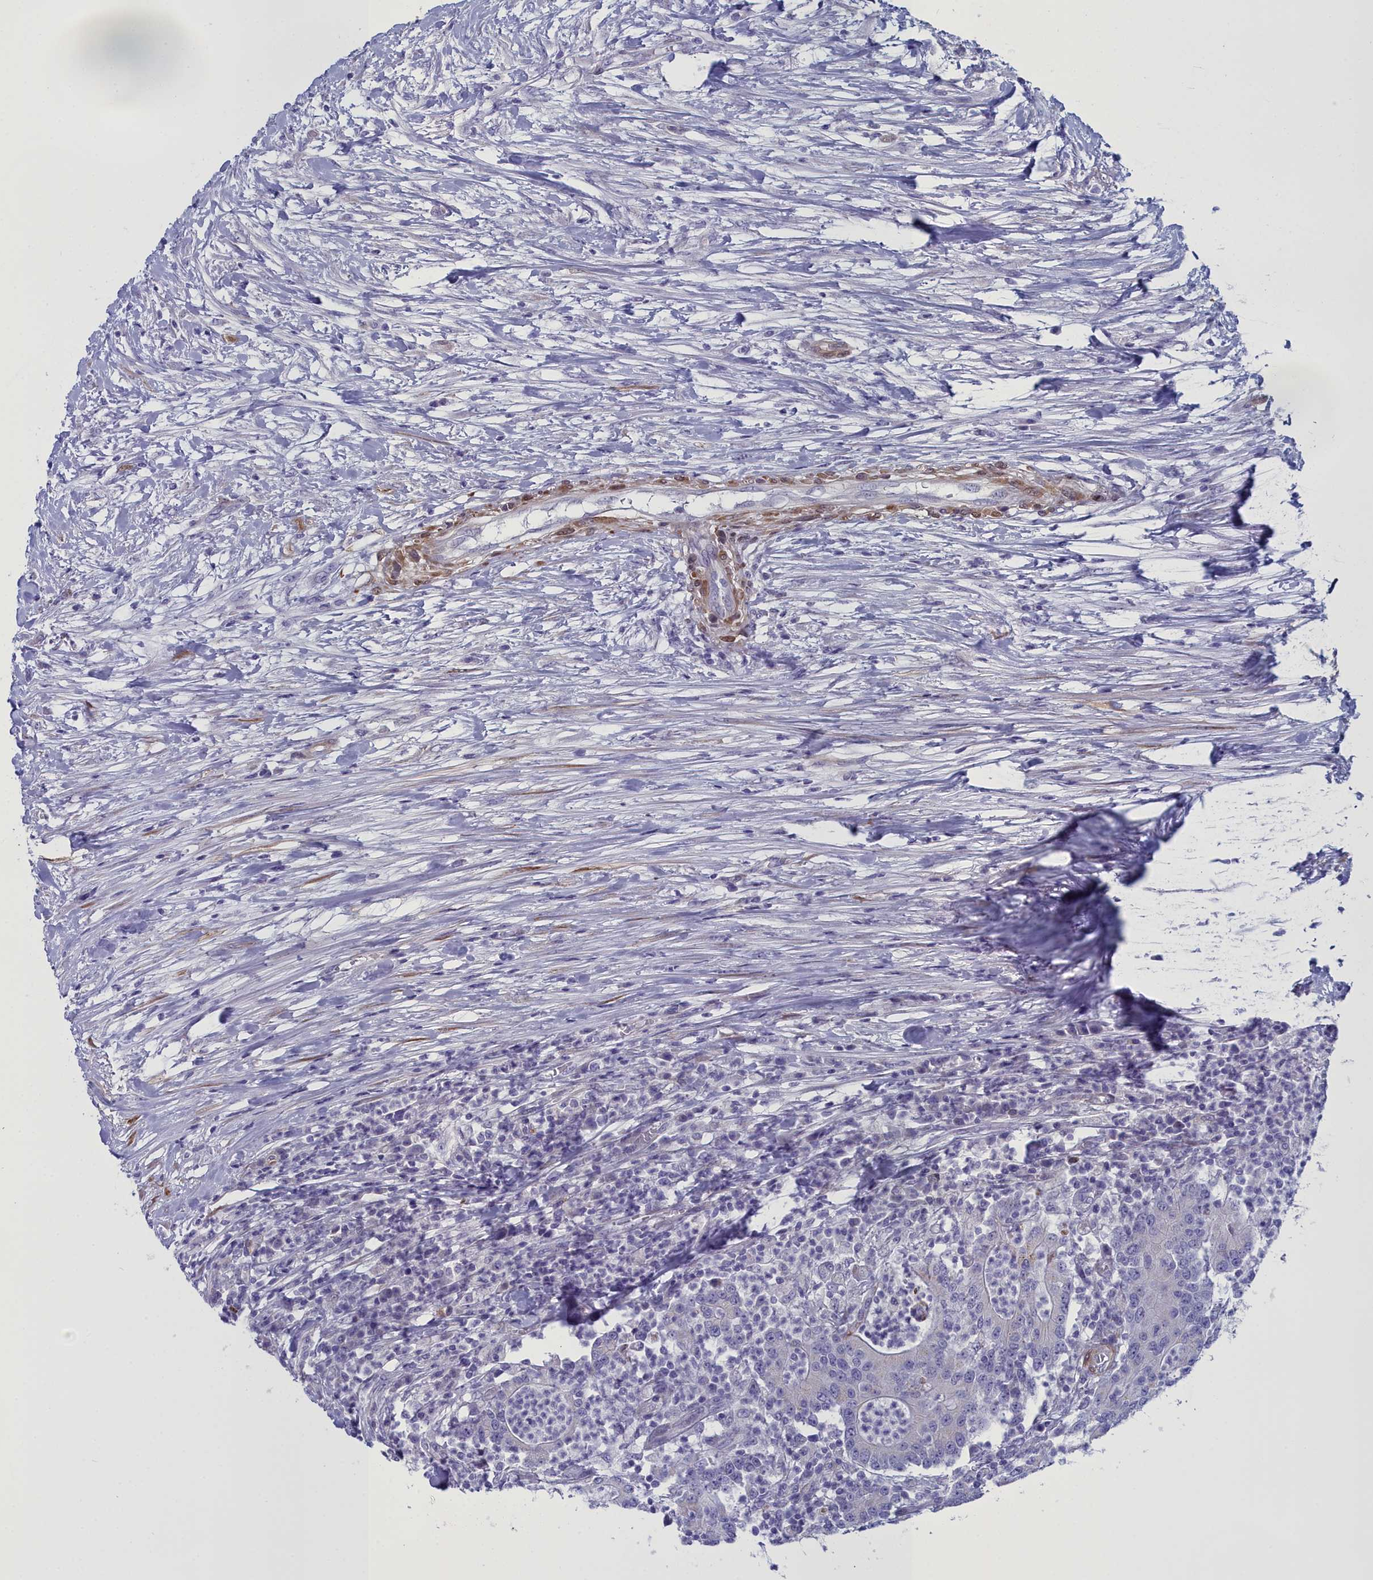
{"staining": {"intensity": "negative", "quantity": "none", "location": "none"}, "tissue": "colorectal cancer", "cell_type": "Tumor cells", "image_type": "cancer", "snomed": [{"axis": "morphology", "description": "Adenocarcinoma, NOS"}, {"axis": "topography", "description": "Colon"}], "caption": "The micrograph displays no staining of tumor cells in colorectal cancer (adenocarcinoma). (Immunohistochemistry, brightfield microscopy, high magnification).", "gene": "PPP1R14A", "patient": {"sex": "male", "age": 83}}